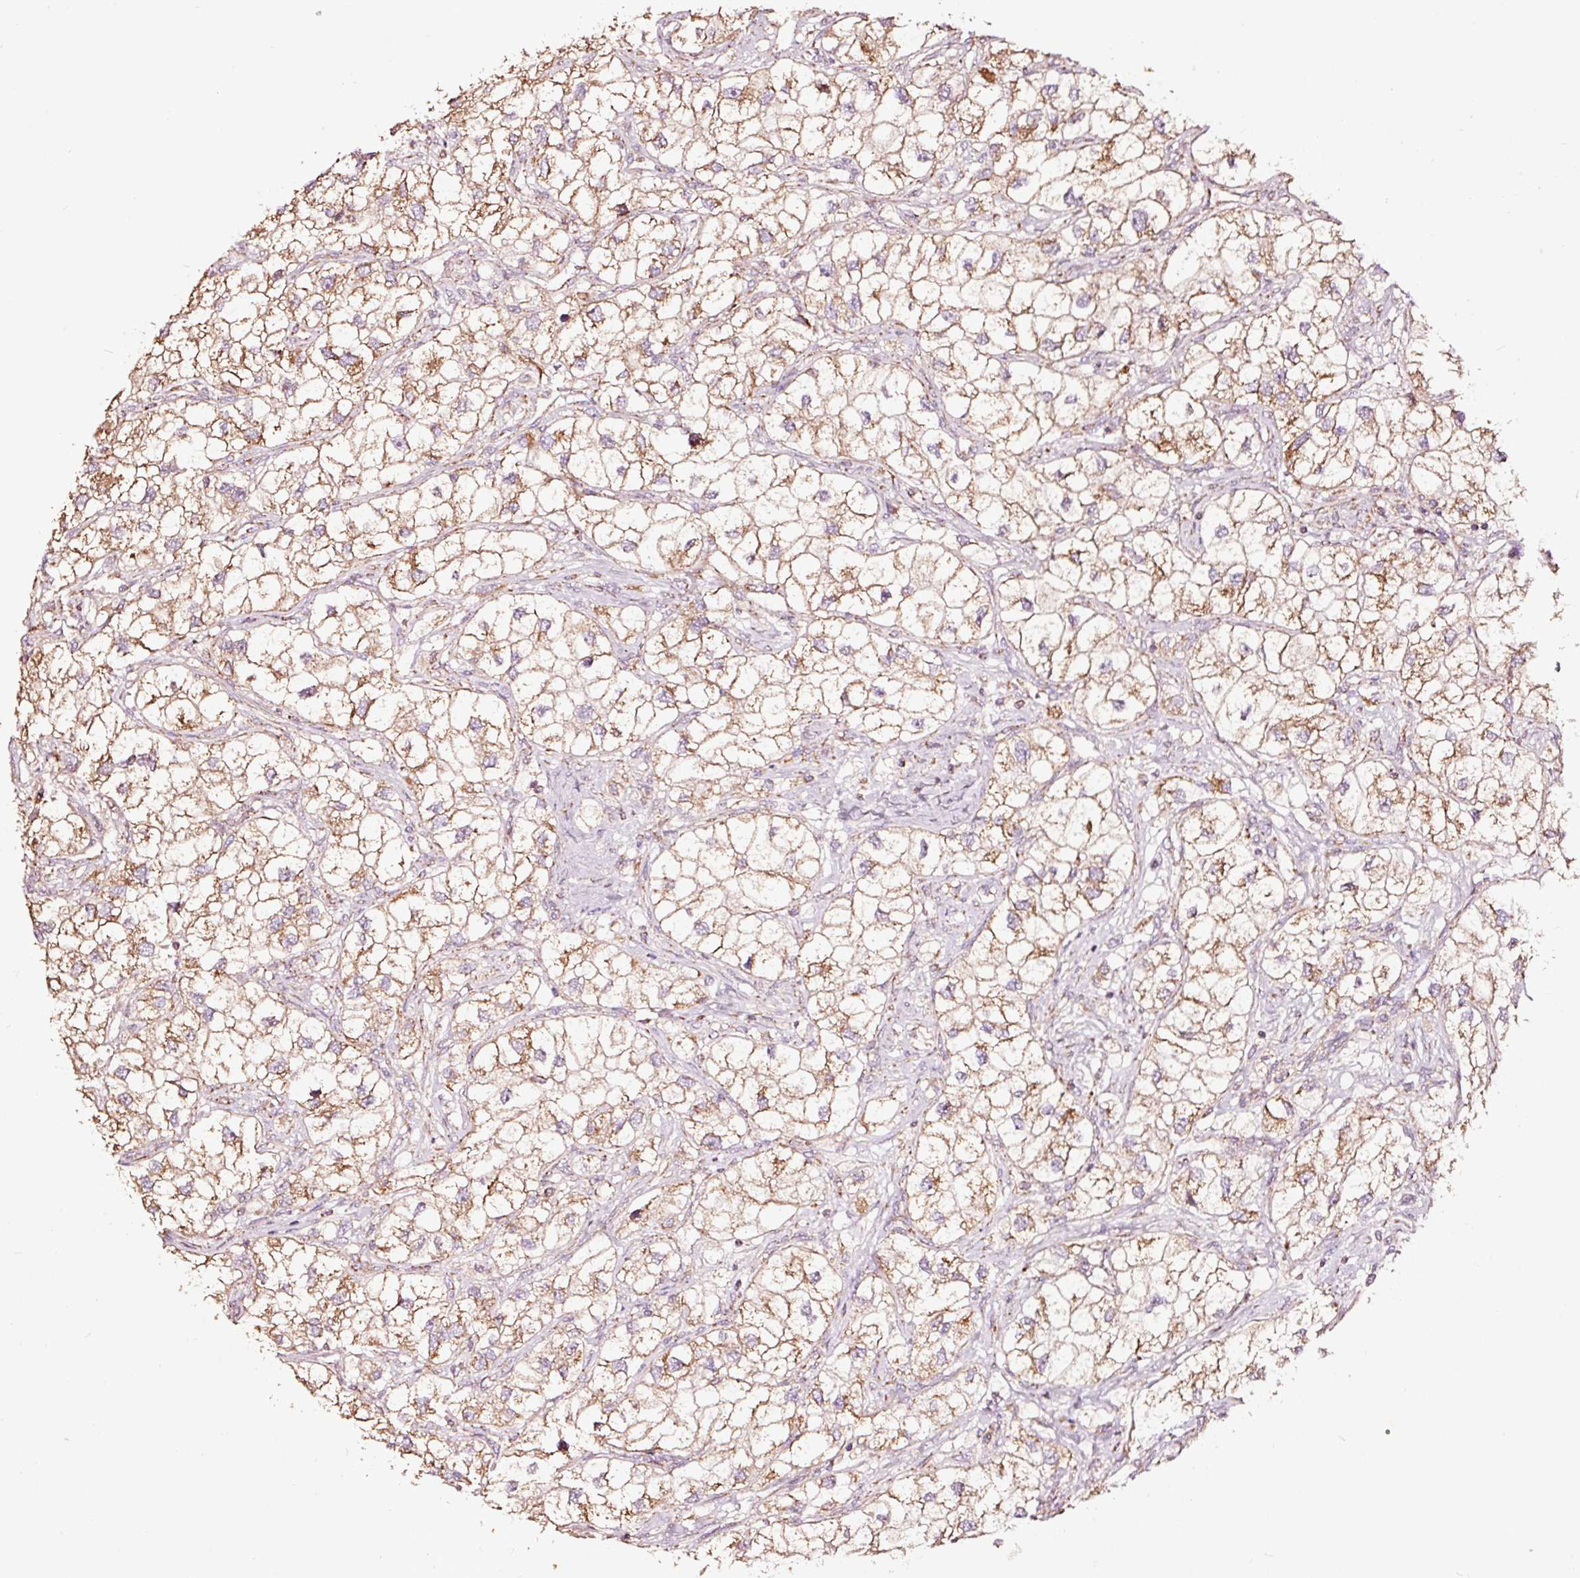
{"staining": {"intensity": "moderate", "quantity": ">75%", "location": "cytoplasmic/membranous"}, "tissue": "renal cancer", "cell_type": "Tumor cells", "image_type": "cancer", "snomed": [{"axis": "morphology", "description": "Adenocarcinoma, NOS"}, {"axis": "topography", "description": "Kidney"}], "caption": "Human adenocarcinoma (renal) stained with a protein marker demonstrates moderate staining in tumor cells.", "gene": "TPM1", "patient": {"sex": "male", "age": 59}}